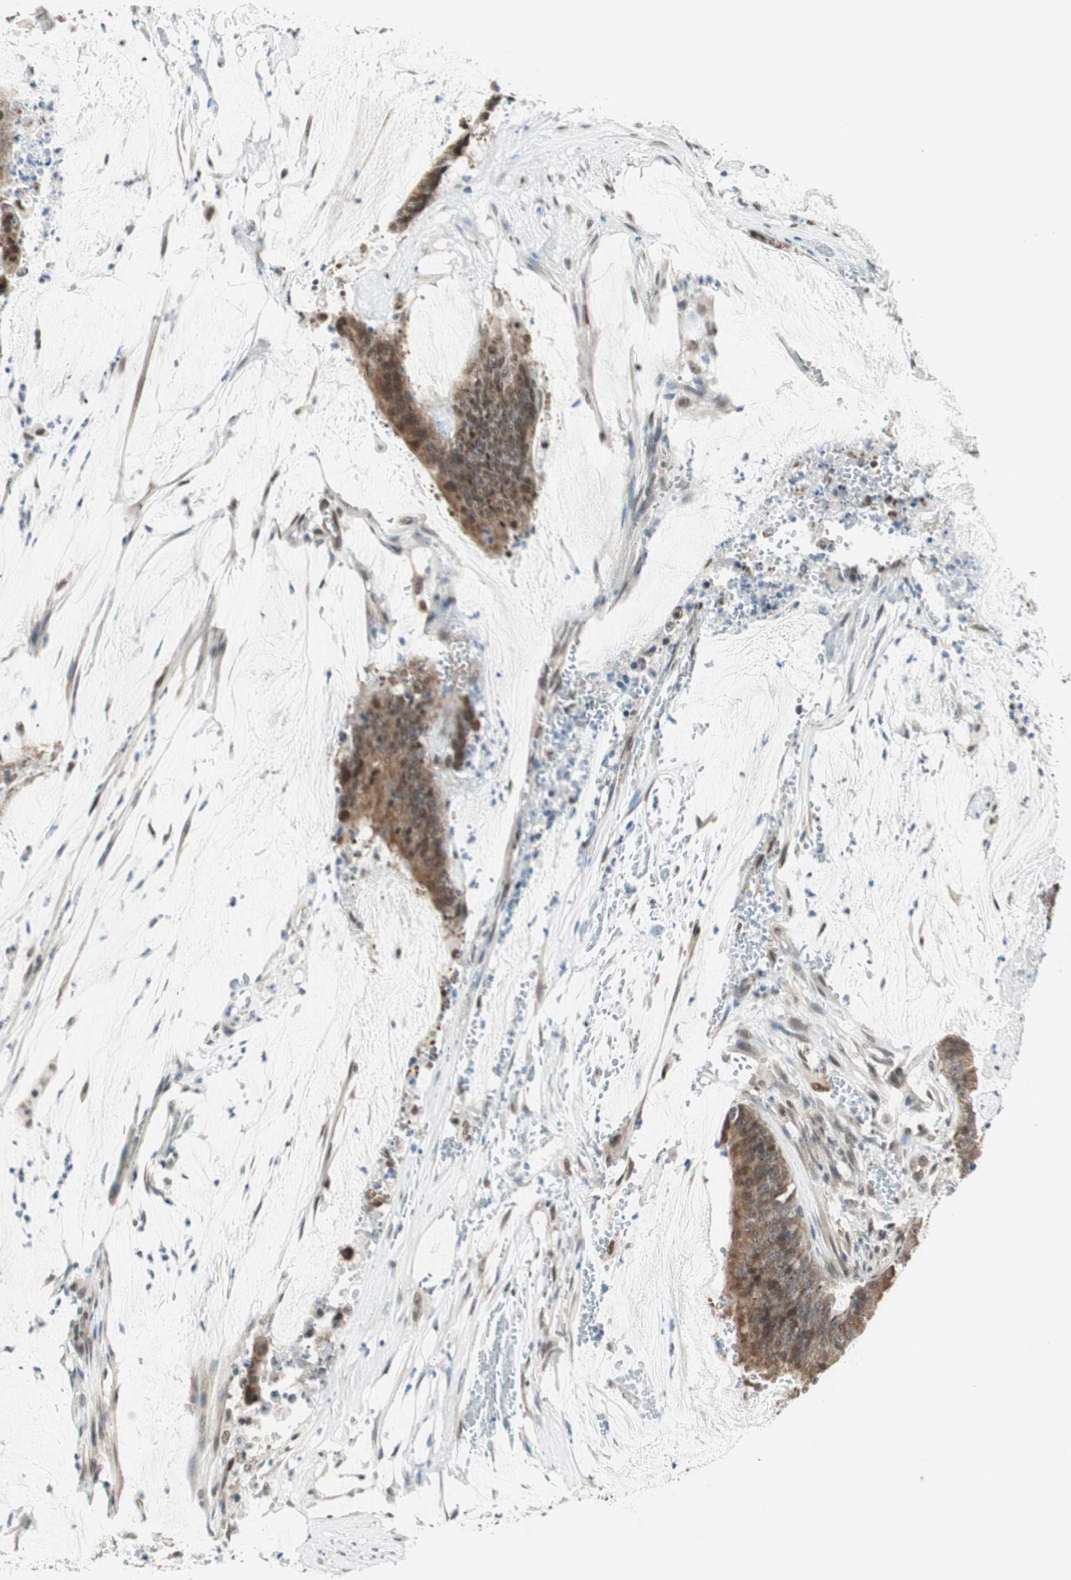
{"staining": {"intensity": "moderate", "quantity": ">75%", "location": "cytoplasmic/membranous,nuclear"}, "tissue": "colorectal cancer", "cell_type": "Tumor cells", "image_type": "cancer", "snomed": [{"axis": "morphology", "description": "Adenocarcinoma, NOS"}, {"axis": "topography", "description": "Rectum"}], "caption": "Immunohistochemical staining of colorectal cancer exhibits moderate cytoplasmic/membranous and nuclear protein staining in about >75% of tumor cells.", "gene": "ZBTB17", "patient": {"sex": "female", "age": 66}}